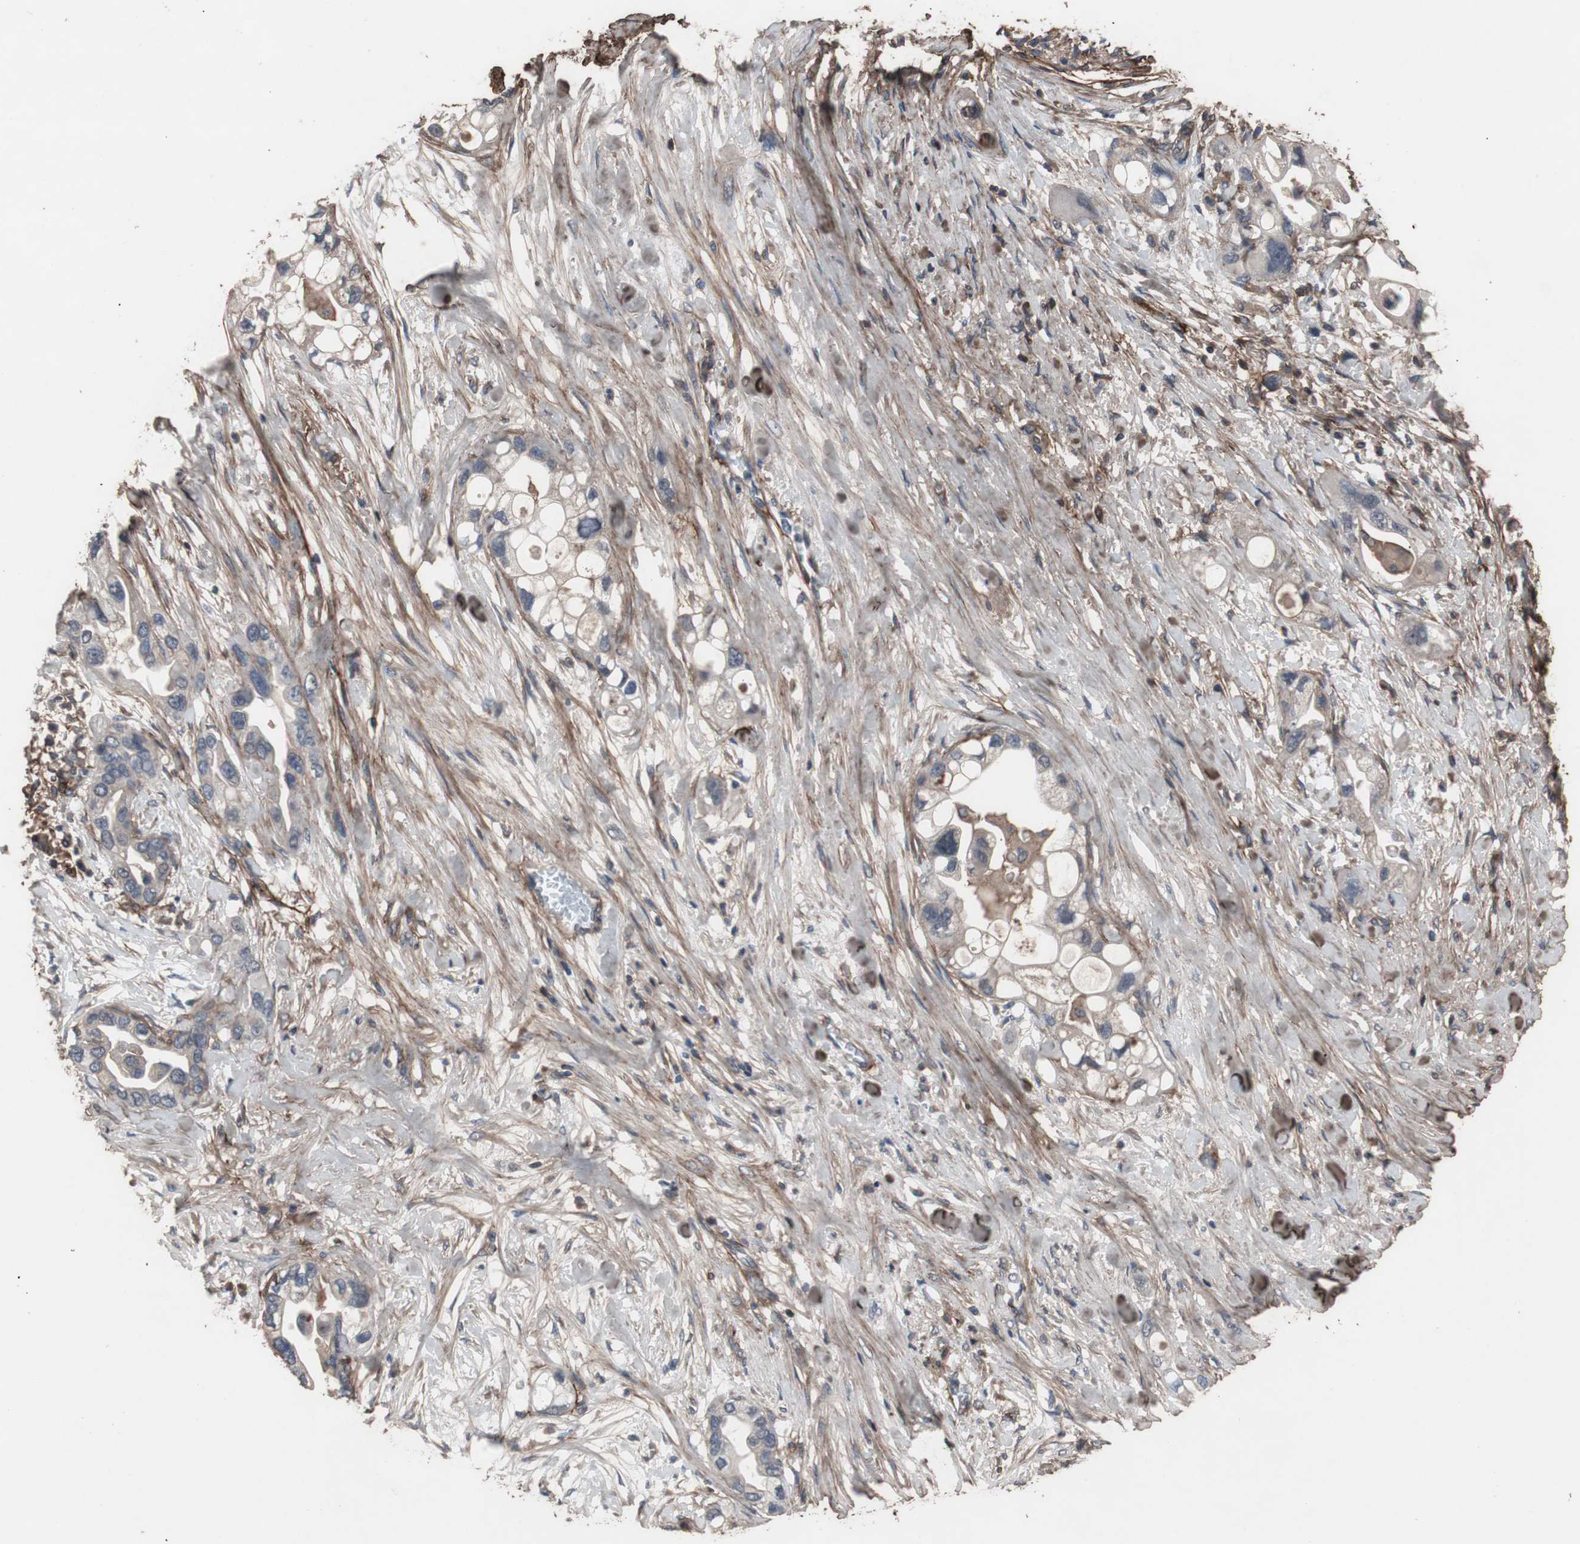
{"staining": {"intensity": "weak", "quantity": "25%-75%", "location": "cytoplasmic/membranous"}, "tissue": "pancreatic cancer", "cell_type": "Tumor cells", "image_type": "cancer", "snomed": [{"axis": "morphology", "description": "Adenocarcinoma, NOS"}, {"axis": "topography", "description": "Pancreas"}], "caption": "Pancreatic cancer stained for a protein exhibits weak cytoplasmic/membranous positivity in tumor cells.", "gene": "COL6A2", "patient": {"sex": "female", "age": 77}}